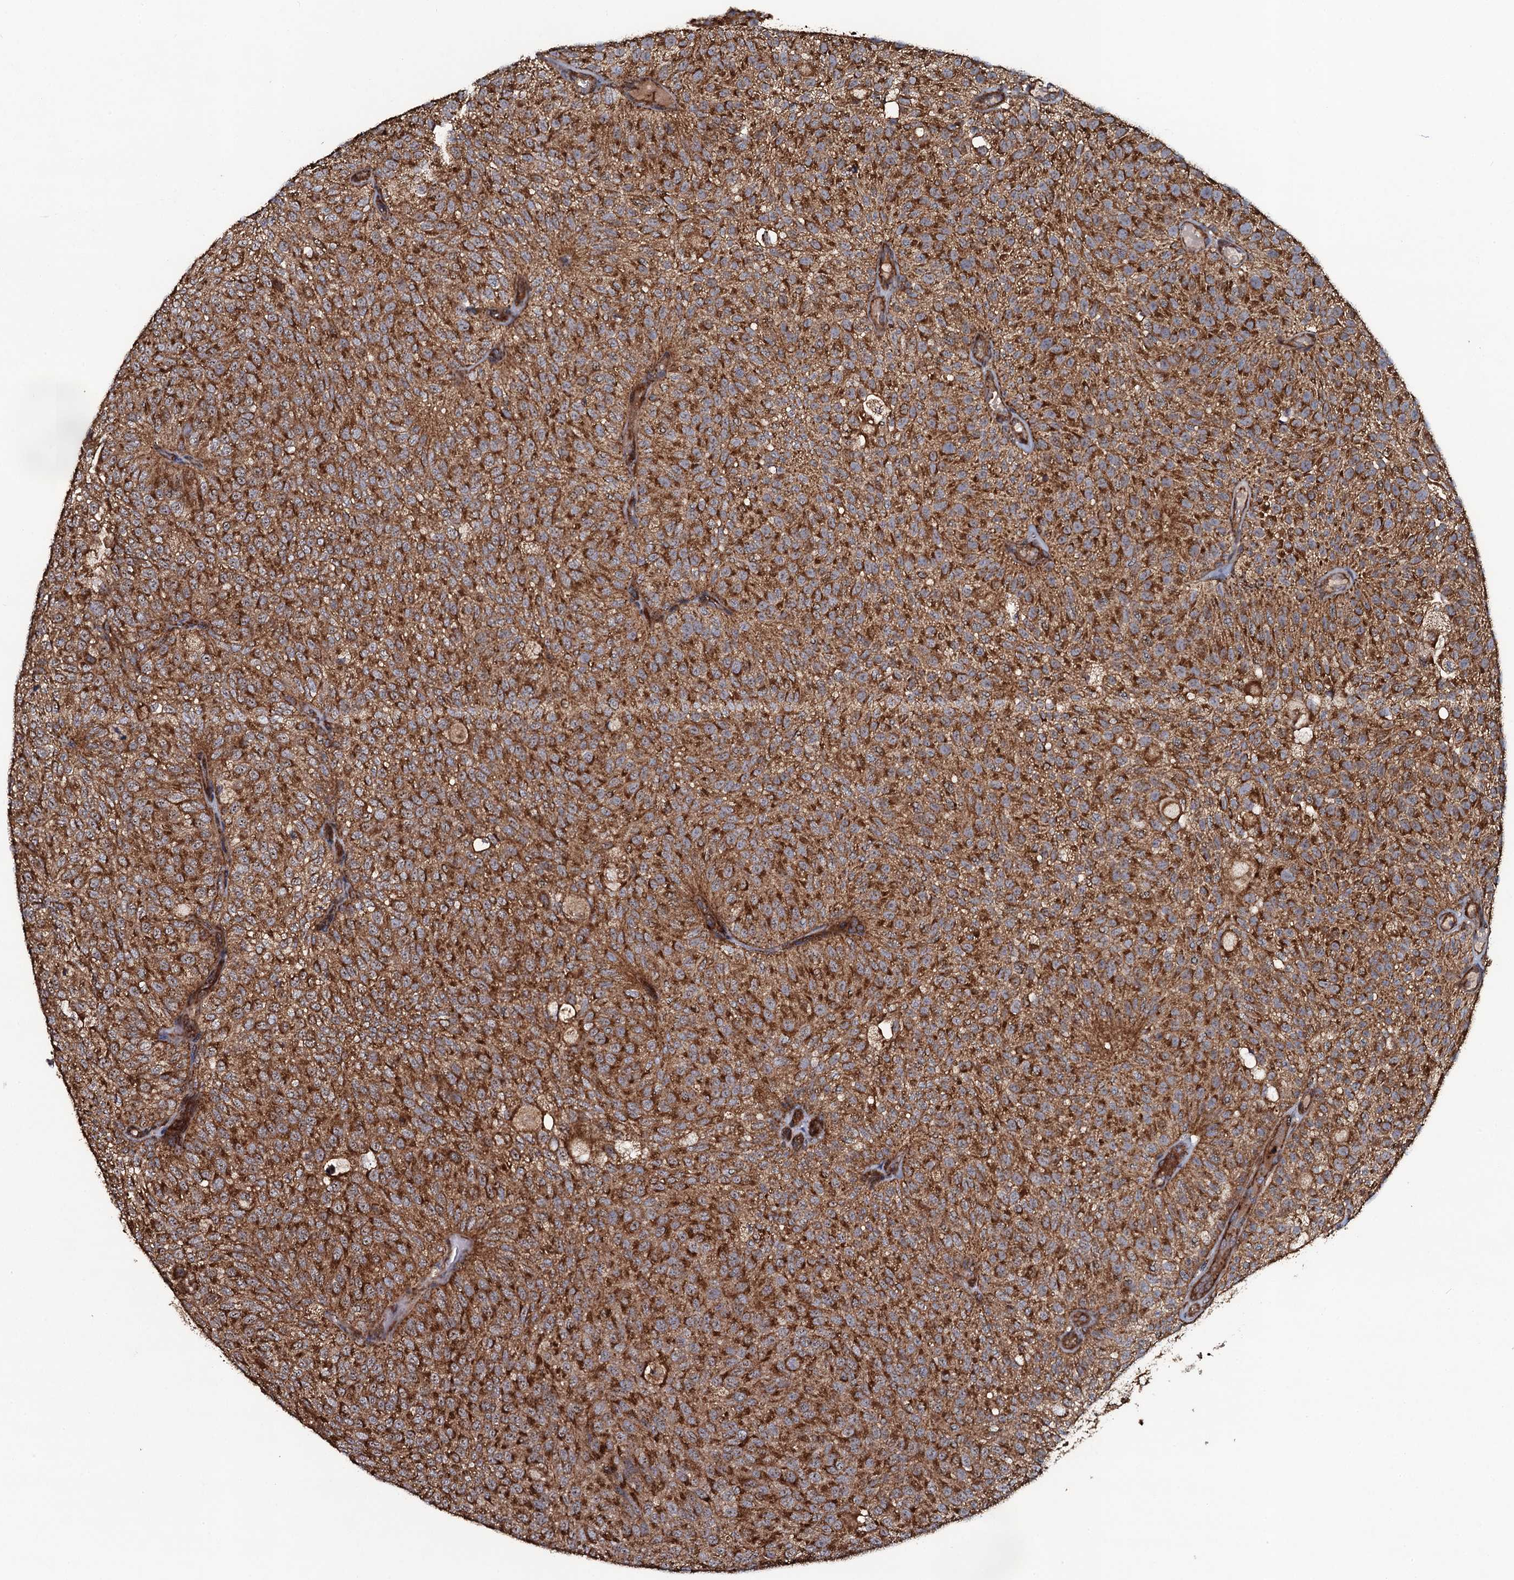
{"staining": {"intensity": "strong", "quantity": ">75%", "location": "cytoplasmic/membranous"}, "tissue": "urothelial cancer", "cell_type": "Tumor cells", "image_type": "cancer", "snomed": [{"axis": "morphology", "description": "Urothelial carcinoma, Low grade"}, {"axis": "topography", "description": "Urinary bladder"}], "caption": "An image showing strong cytoplasmic/membranous positivity in about >75% of tumor cells in urothelial carcinoma (low-grade), as visualized by brown immunohistochemical staining.", "gene": "VWA8", "patient": {"sex": "male", "age": 78}}